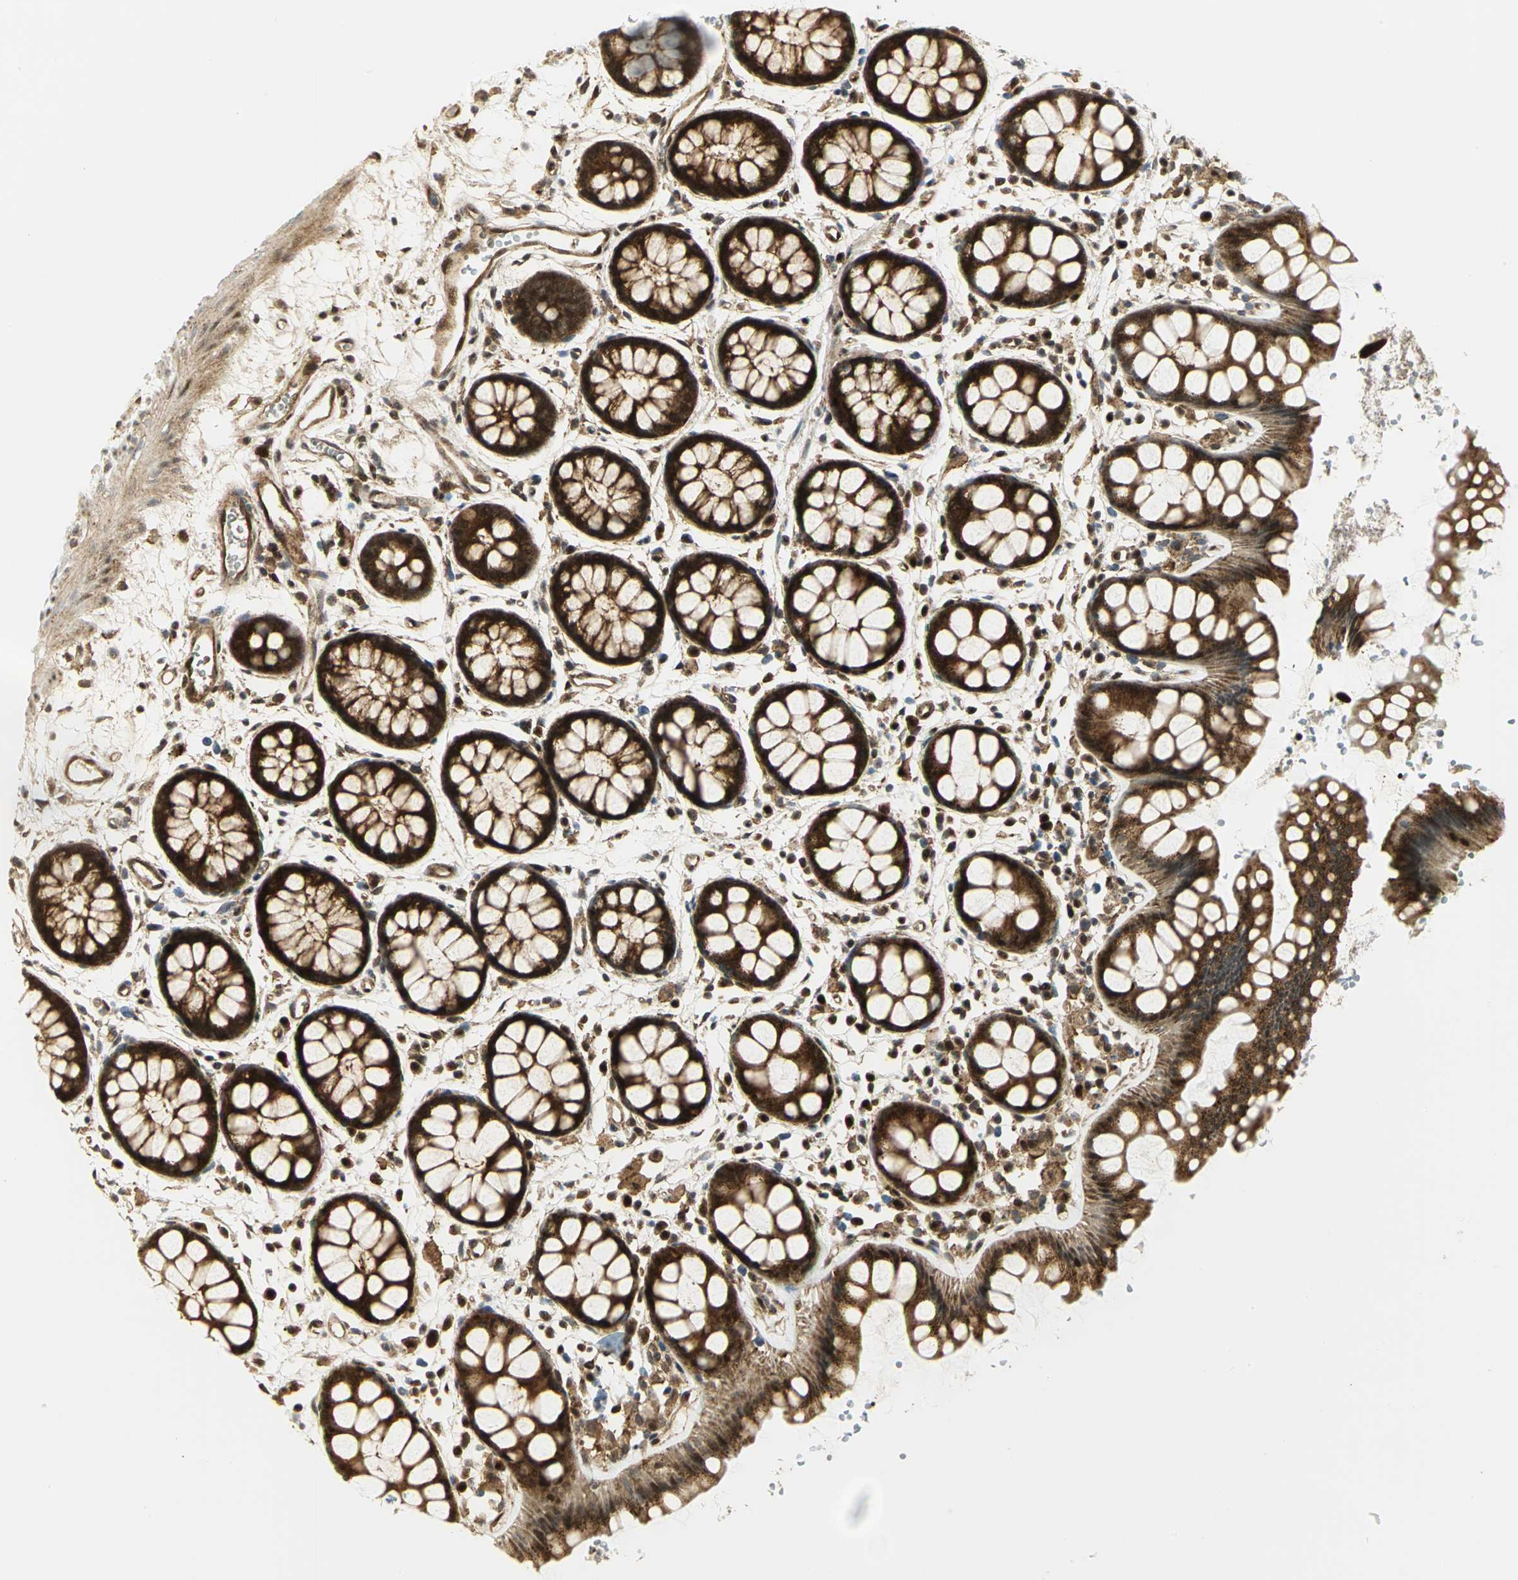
{"staining": {"intensity": "strong", "quantity": ">75%", "location": "cytoplasmic/membranous,nuclear"}, "tissue": "rectum", "cell_type": "Glandular cells", "image_type": "normal", "snomed": [{"axis": "morphology", "description": "Normal tissue, NOS"}, {"axis": "topography", "description": "Rectum"}], "caption": "Immunohistochemistry image of benign rectum stained for a protein (brown), which shows high levels of strong cytoplasmic/membranous,nuclear positivity in approximately >75% of glandular cells.", "gene": "EEA1", "patient": {"sex": "female", "age": 66}}